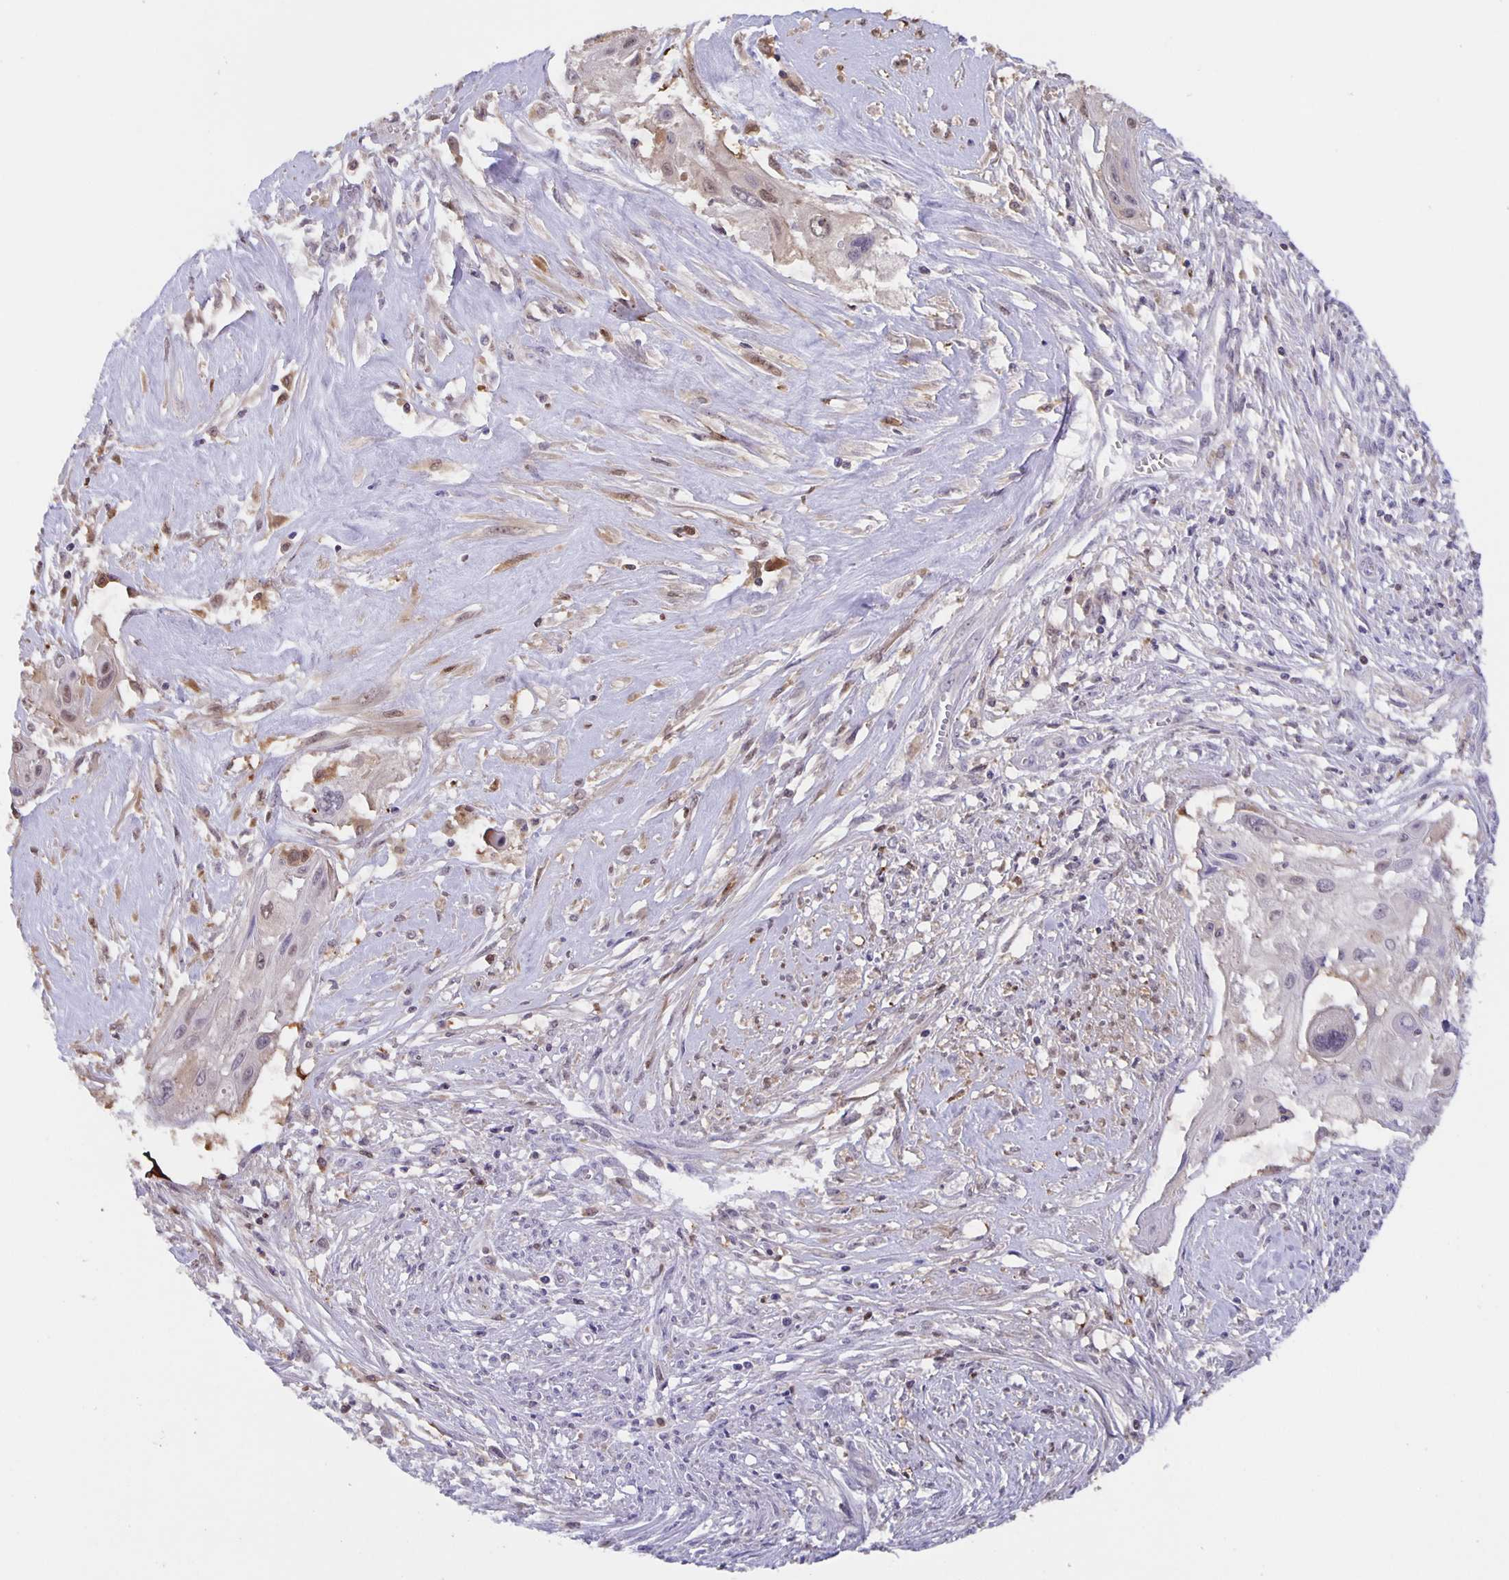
{"staining": {"intensity": "weak", "quantity": "<25%", "location": "nuclear"}, "tissue": "cervical cancer", "cell_type": "Tumor cells", "image_type": "cancer", "snomed": [{"axis": "morphology", "description": "Squamous cell carcinoma, NOS"}, {"axis": "topography", "description": "Cervix"}], "caption": "Protein analysis of cervical squamous cell carcinoma exhibits no significant staining in tumor cells.", "gene": "MARCHF6", "patient": {"sex": "female", "age": 49}}